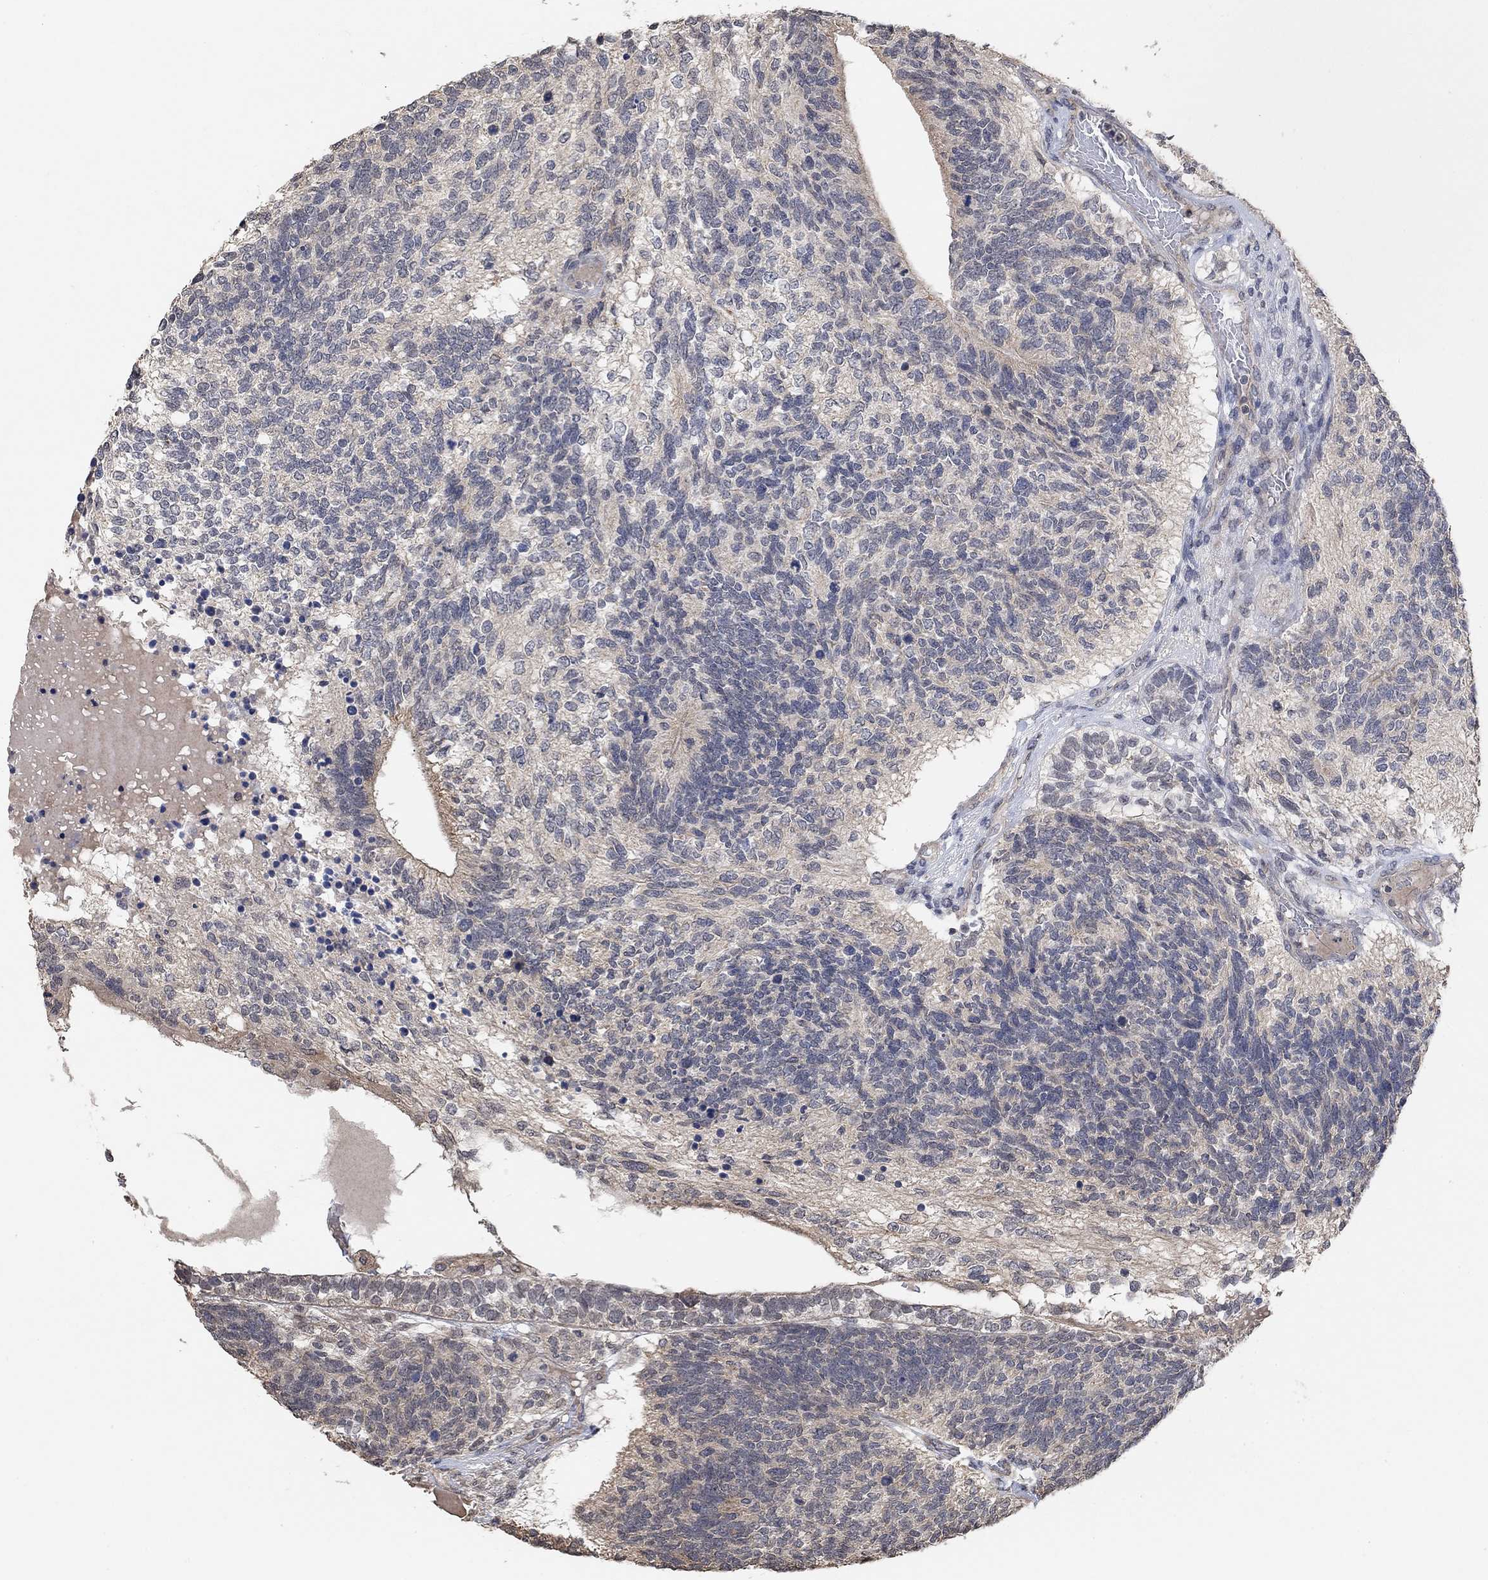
{"staining": {"intensity": "negative", "quantity": "none", "location": "none"}, "tissue": "testis cancer", "cell_type": "Tumor cells", "image_type": "cancer", "snomed": [{"axis": "morphology", "description": "Seminoma, NOS"}, {"axis": "morphology", "description": "Carcinoma, Embryonal, NOS"}, {"axis": "topography", "description": "Testis"}], "caption": "DAB (3,3'-diaminobenzidine) immunohistochemical staining of human seminoma (testis) exhibits no significant positivity in tumor cells.", "gene": "UNC5B", "patient": {"sex": "male", "age": 41}}